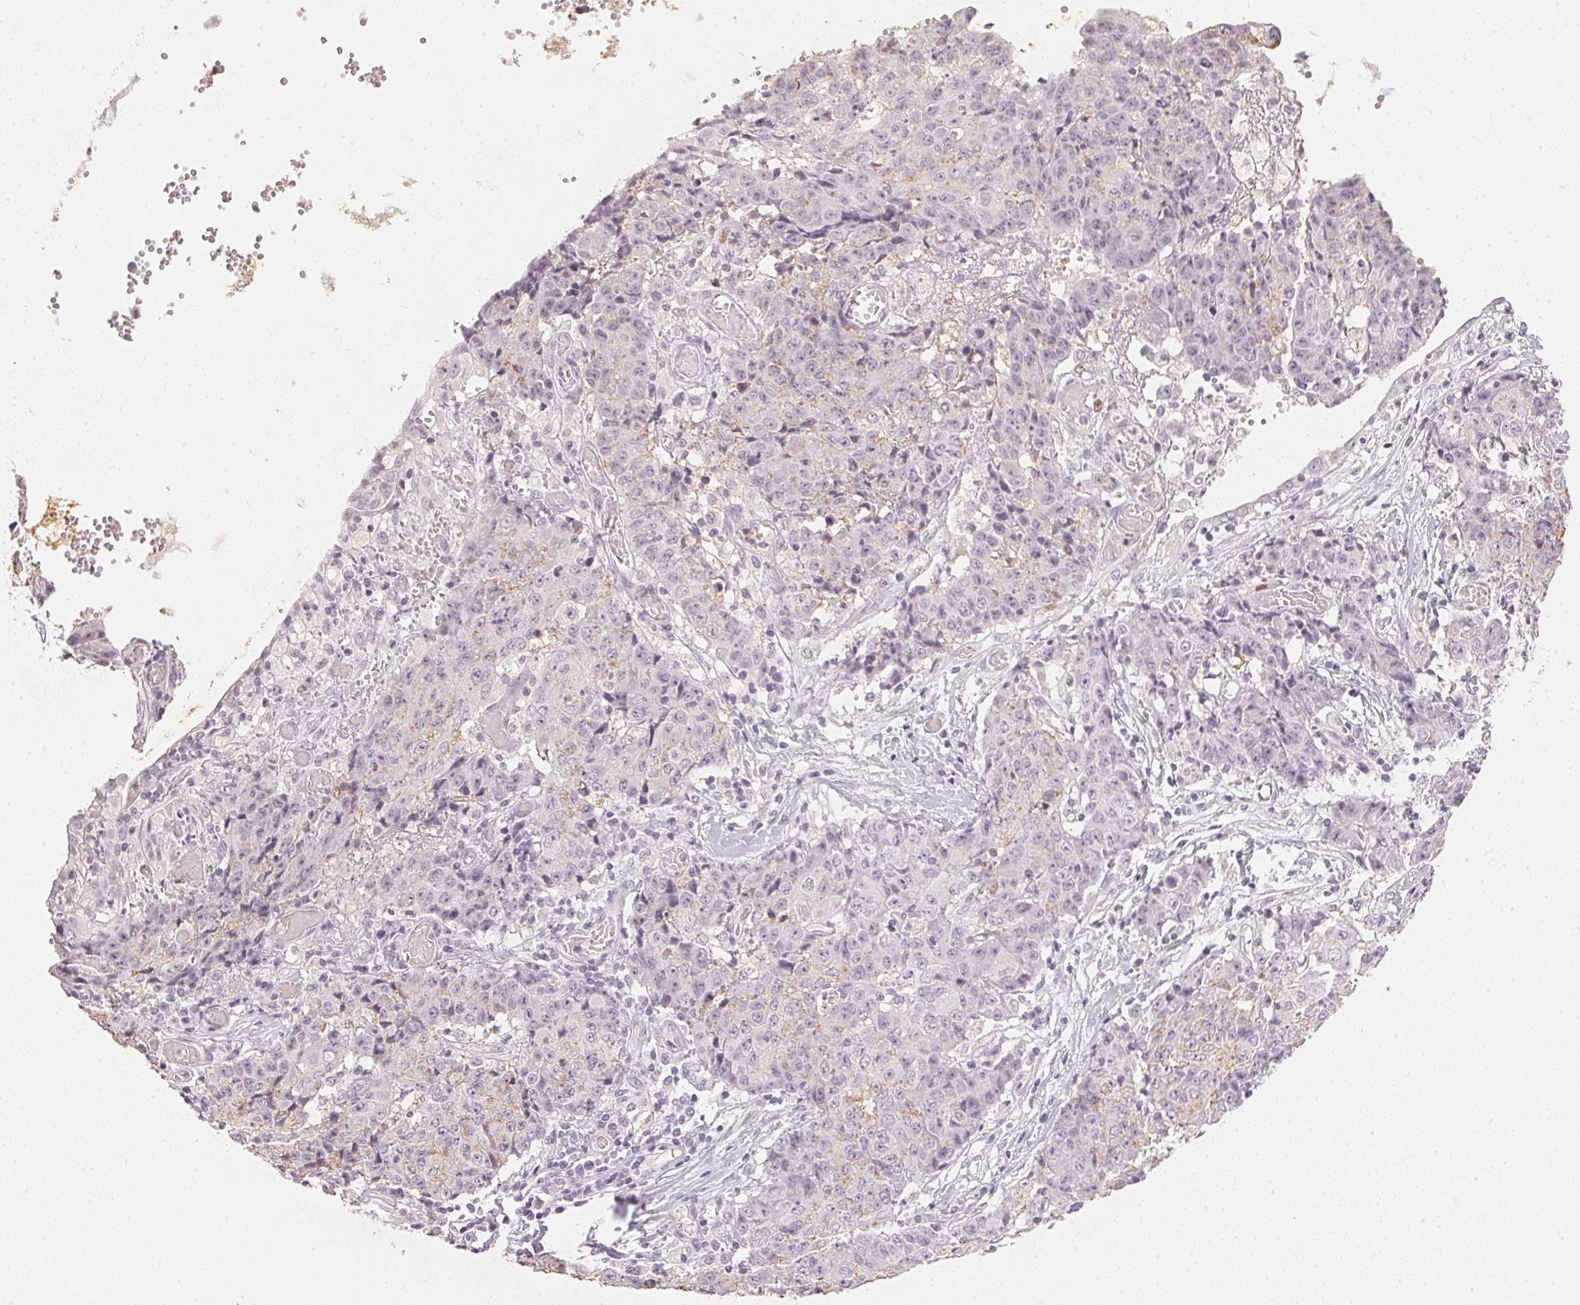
{"staining": {"intensity": "negative", "quantity": "none", "location": "none"}, "tissue": "ovarian cancer", "cell_type": "Tumor cells", "image_type": "cancer", "snomed": [{"axis": "morphology", "description": "Carcinoma, endometroid"}, {"axis": "topography", "description": "Ovary"}], "caption": "High magnification brightfield microscopy of ovarian cancer (endometroid carcinoma) stained with DAB (3,3'-diaminobenzidine) (brown) and counterstained with hematoxylin (blue): tumor cells show no significant expression.", "gene": "SMTN", "patient": {"sex": "female", "age": 42}}